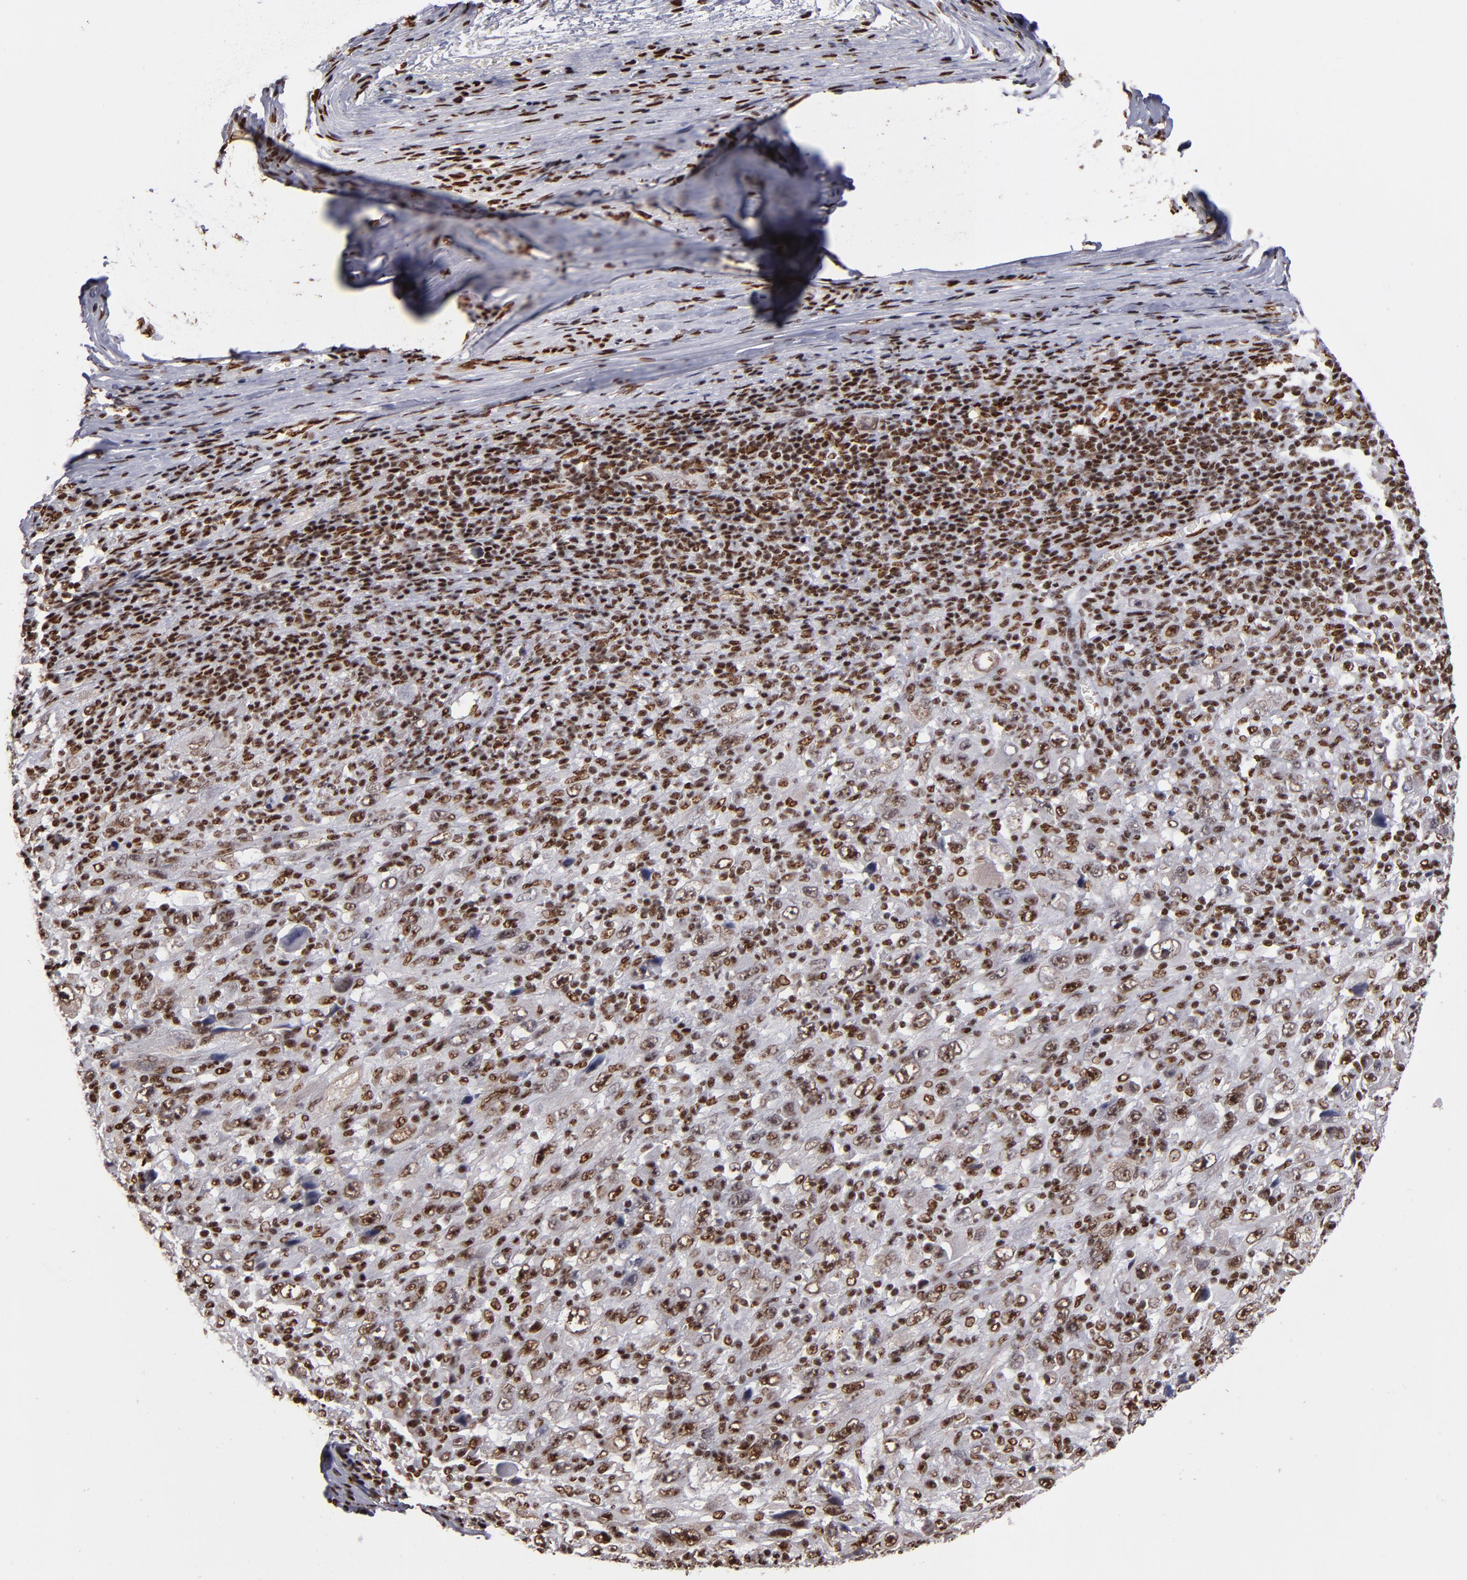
{"staining": {"intensity": "strong", "quantity": ">75%", "location": "nuclear"}, "tissue": "melanoma", "cell_type": "Tumor cells", "image_type": "cancer", "snomed": [{"axis": "morphology", "description": "Malignant melanoma, Metastatic site"}, {"axis": "topography", "description": "Skin"}], "caption": "A high-resolution histopathology image shows immunohistochemistry (IHC) staining of melanoma, which demonstrates strong nuclear staining in approximately >75% of tumor cells. (DAB (3,3'-diaminobenzidine) IHC, brown staining for protein, blue staining for nuclei).", "gene": "MRE11", "patient": {"sex": "female", "age": 56}}